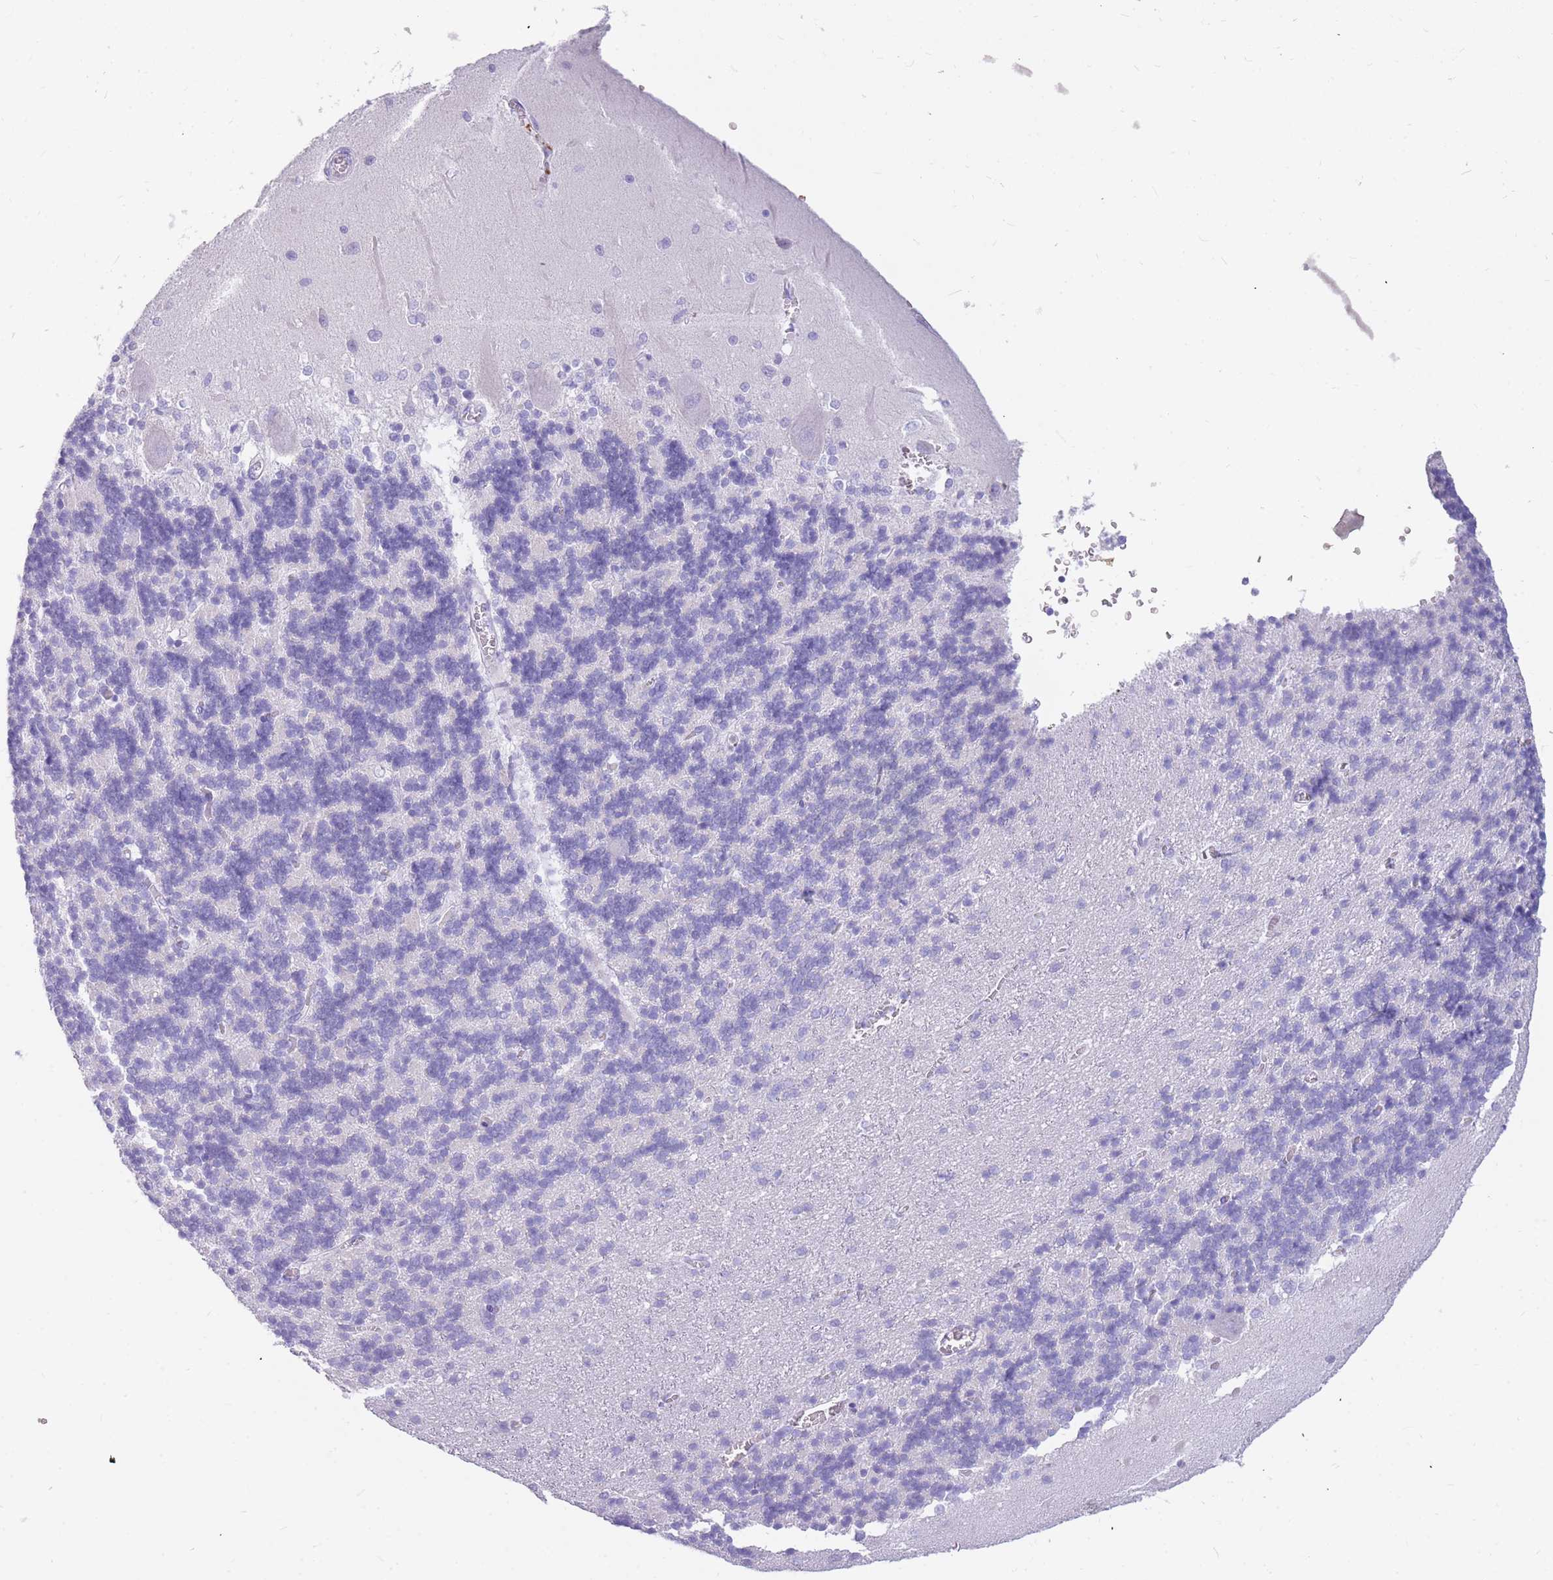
{"staining": {"intensity": "negative", "quantity": "none", "location": "none"}, "tissue": "cerebellum", "cell_type": "Cells in granular layer", "image_type": "normal", "snomed": [{"axis": "morphology", "description": "Normal tissue, NOS"}, {"axis": "topography", "description": "Cerebellum"}], "caption": "The image shows no significant staining in cells in granular layer of cerebellum. (Brightfield microscopy of DAB (3,3'-diaminobenzidine) immunohistochemistry (IHC) at high magnification).", "gene": "TPSAB1", "patient": {"sex": "male", "age": 37}}